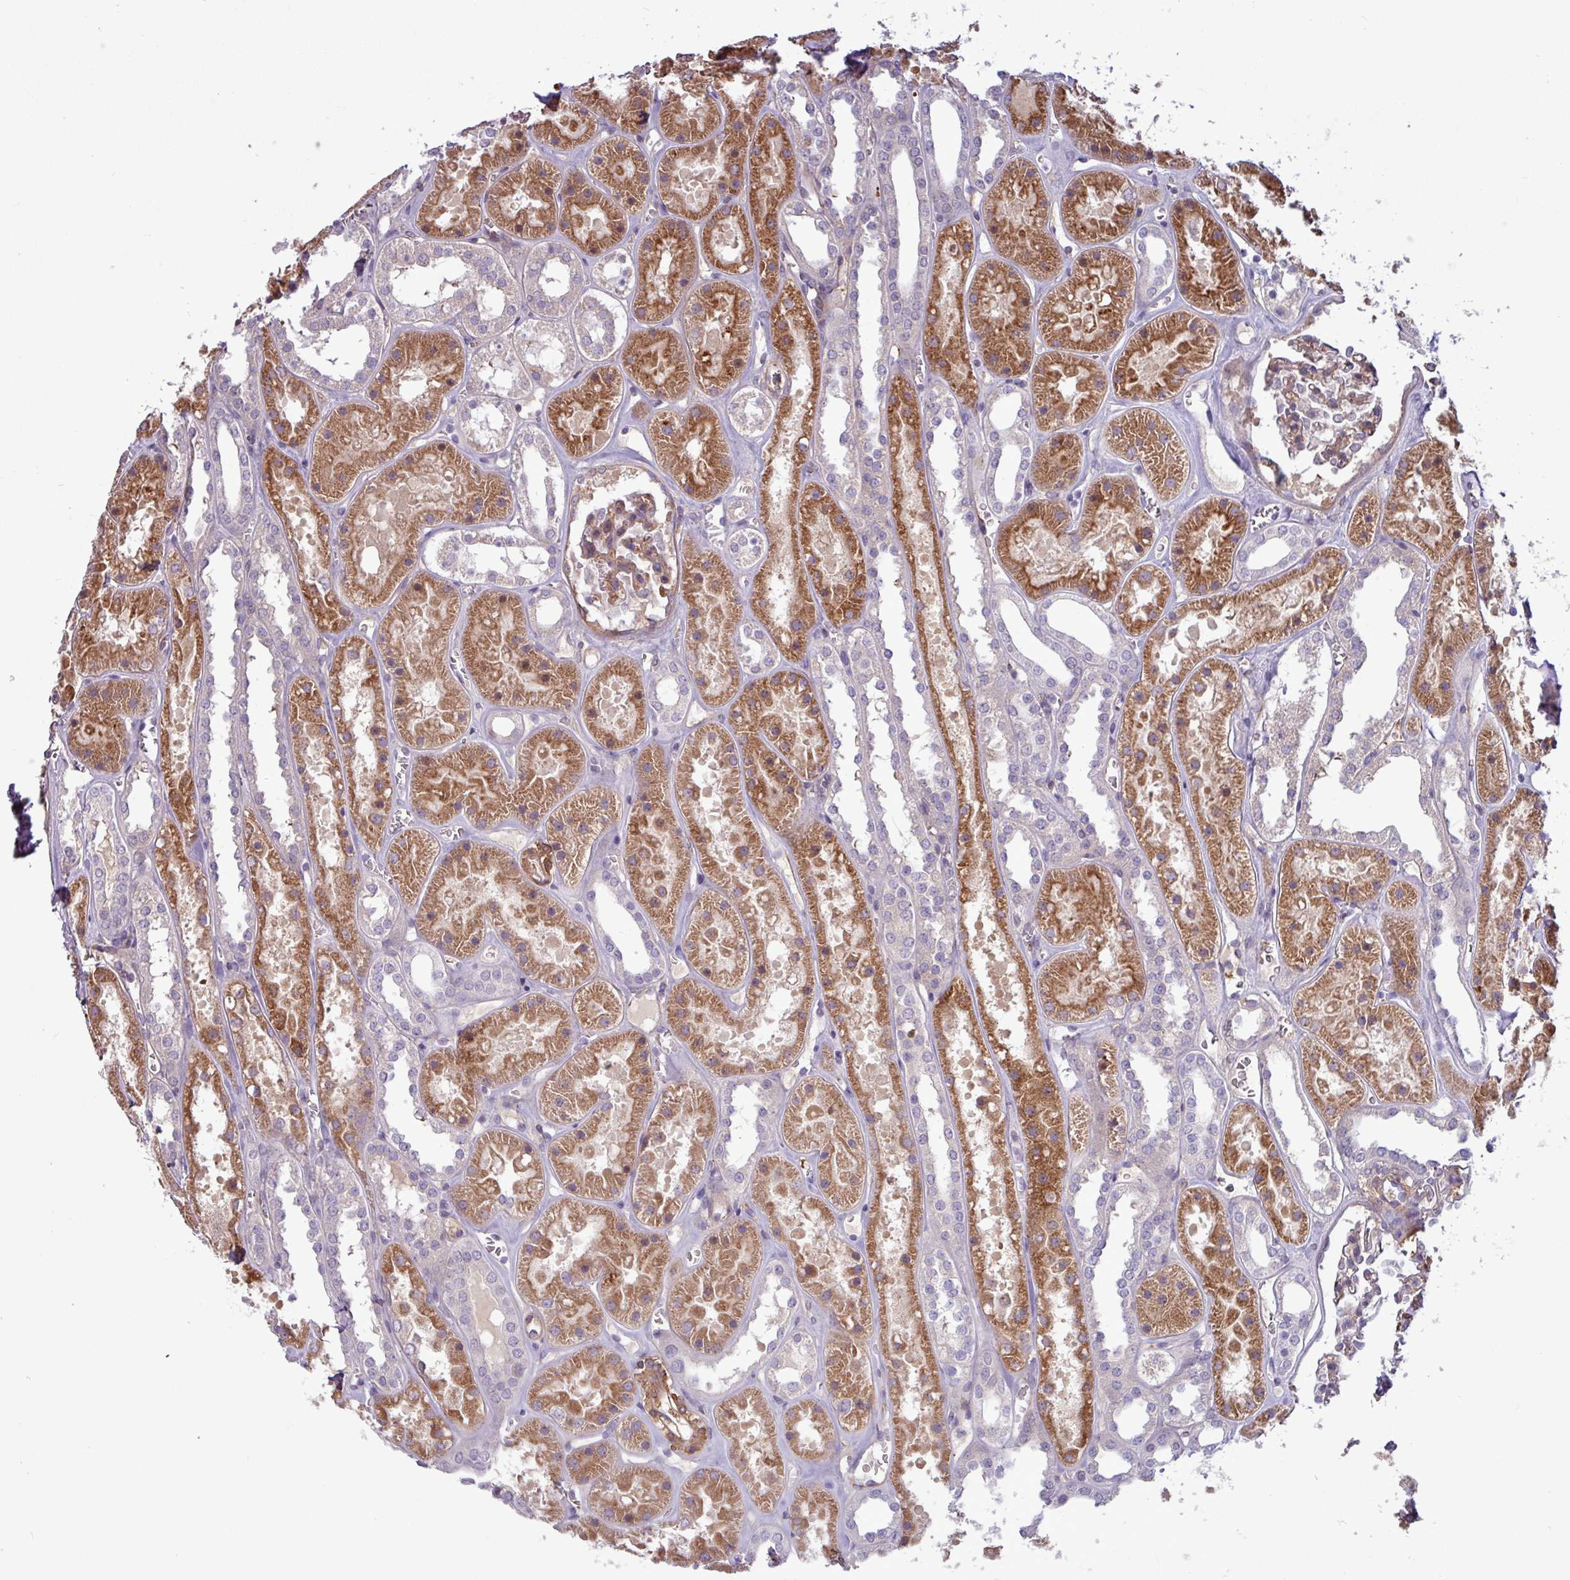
{"staining": {"intensity": "weak", "quantity": "25%-75%", "location": "cytoplasmic/membranous"}, "tissue": "kidney", "cell_type": "Cells in glomeruli", "image_type": "normal", "snomed": [{"axis": "morphology", "description": "Normal tissue, NOS"}, {"axis": "topography", "description": "Kidney"}], "caption": "Approximately 25%-75% of cells in glomeruli in normal human kidney reveal weak cytoplasmic/membranous protein staining as visualized by brown immunohistochemical staining.", "gene": "PCED1A", "patient": {"sex": "female", "age": 41}}